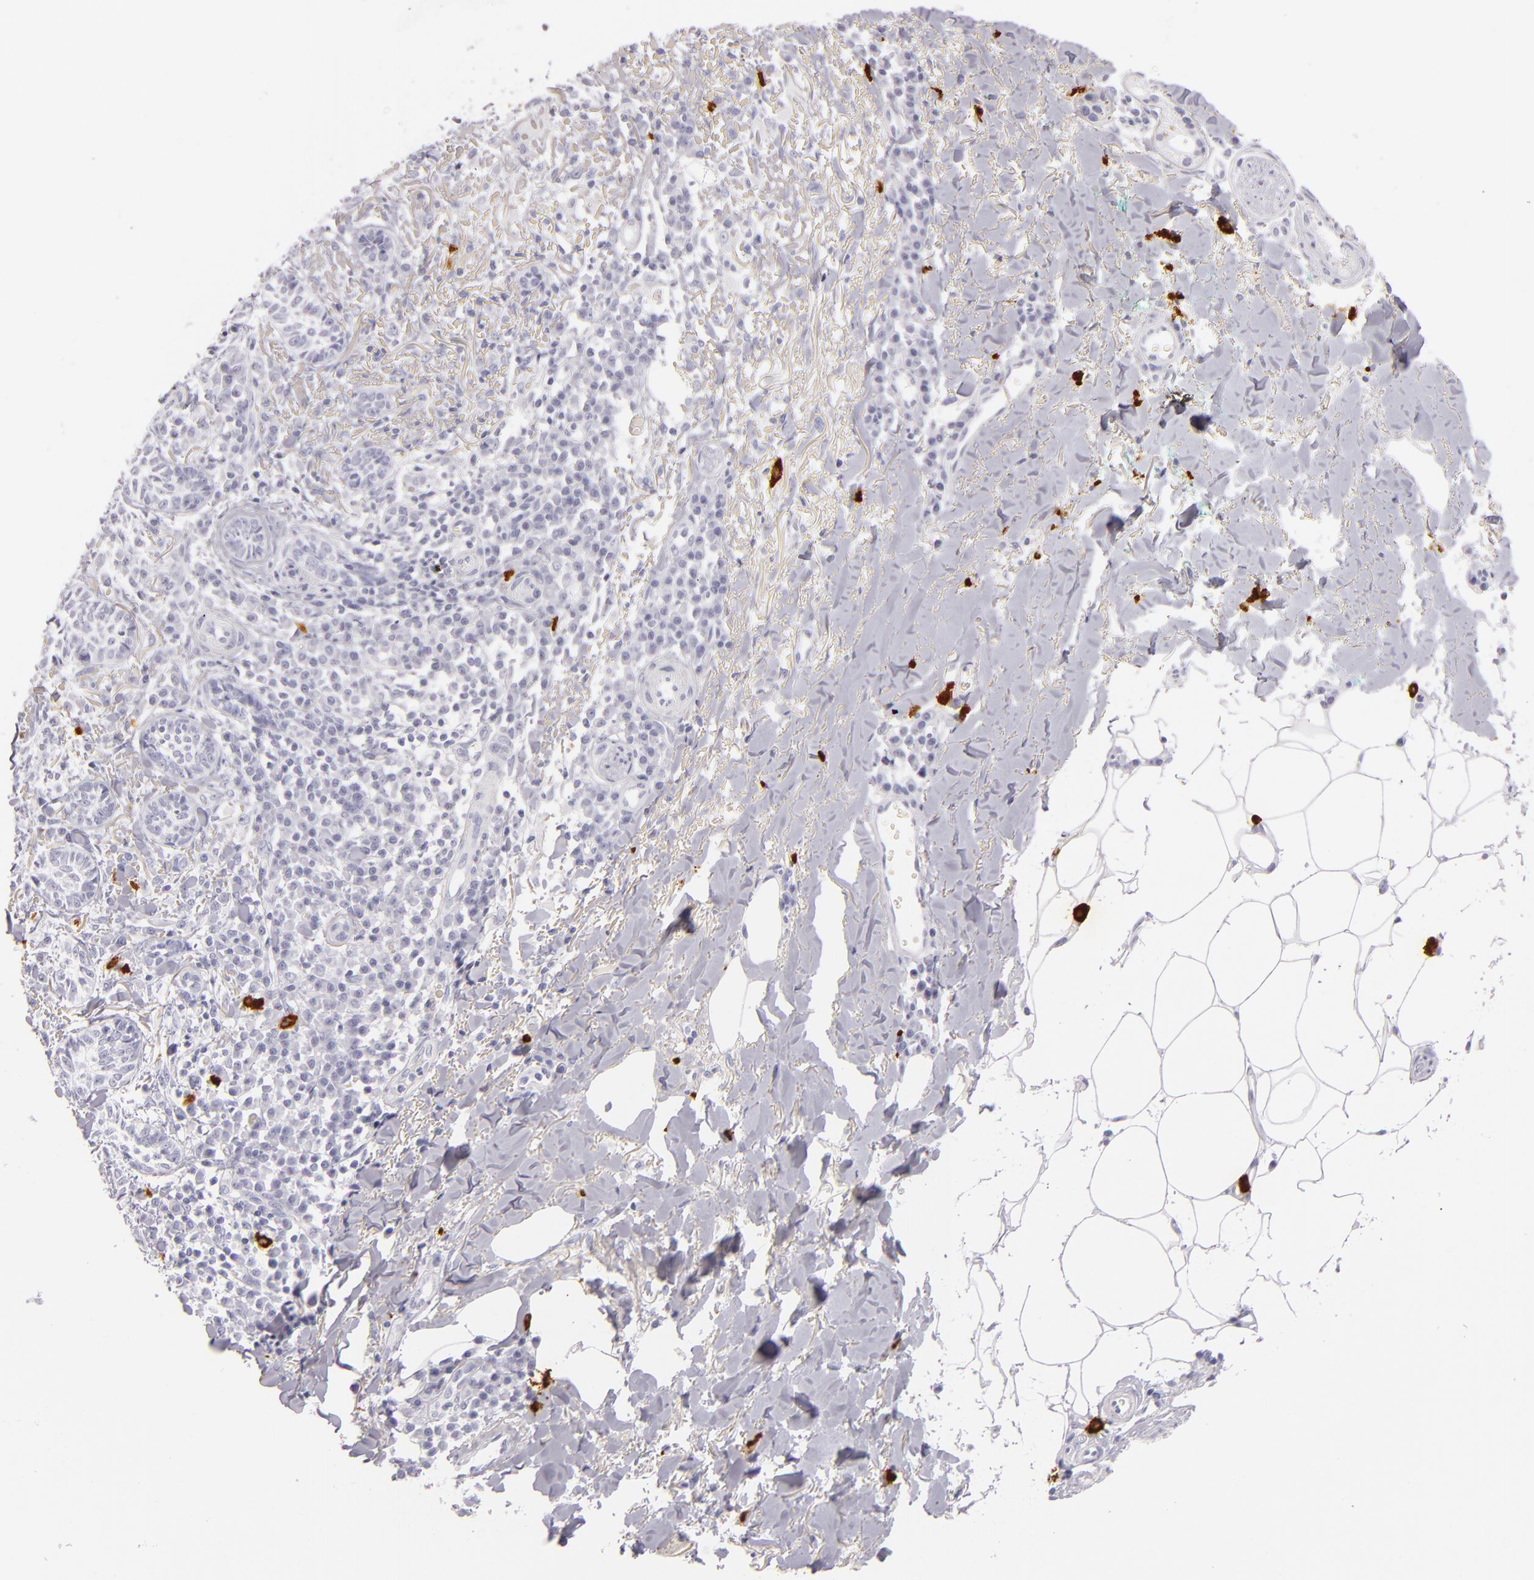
{"staining": {"intensity": "negative", "quantity": "none", "location": "none"}, "tissue": "skin cancer", "cell_type": "Tumor cells", "image_type": "cancer", "snomed": [{"axis": "morphology", "description": "Basal cell carcinoma"}, {"axis": "topography", "description": "Skin"}], "caption": "A histopathology image of human basal cell carcinoma (skin) is negative for staining in tumor cells.", "gene": "TPSD1", "patient": {"sex": "female", "age": 89}}